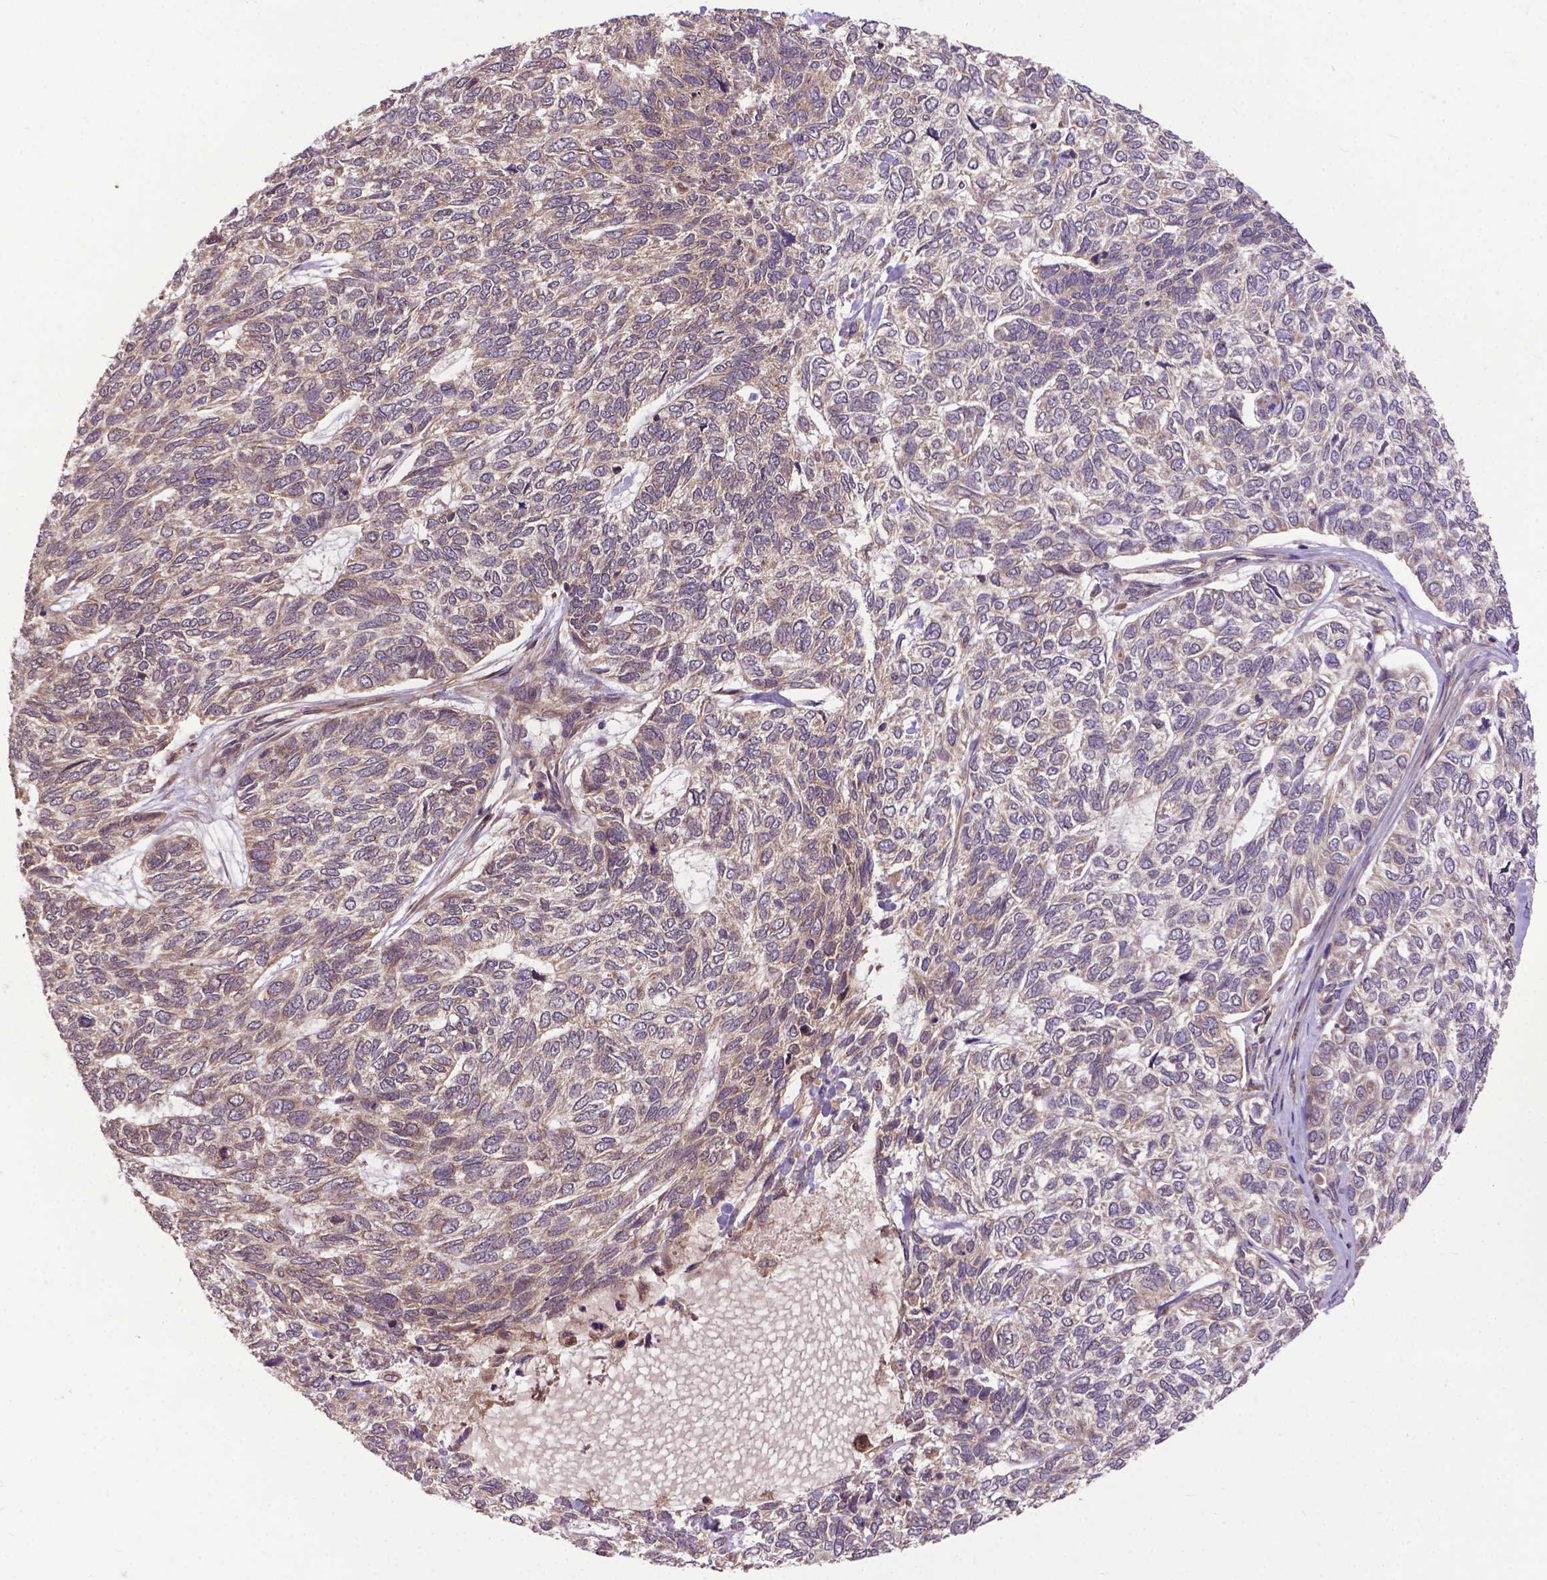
{"staining": {"intensity": "weak", "quantity": "25%-75%", "location": "cytoplasmic/membranous"}, "tissue": "skin cancer", "cell_type": "Tumor cells", "image_type": "cancer", "snomed": [{"axis": "morphology", "description": "Basal cell carcinoma"}, {"axis": "topography", "description": "Skin"}], "caption": "About 25%-75% of tumor cells in human basal cell carcinoma (skin) reveal weak cytoplasmic/membranous protein positivity as visualized by brown immunohistochemical staining.", "gene": "ZNF616", "patient": {"sex": "female", "age": 65}}